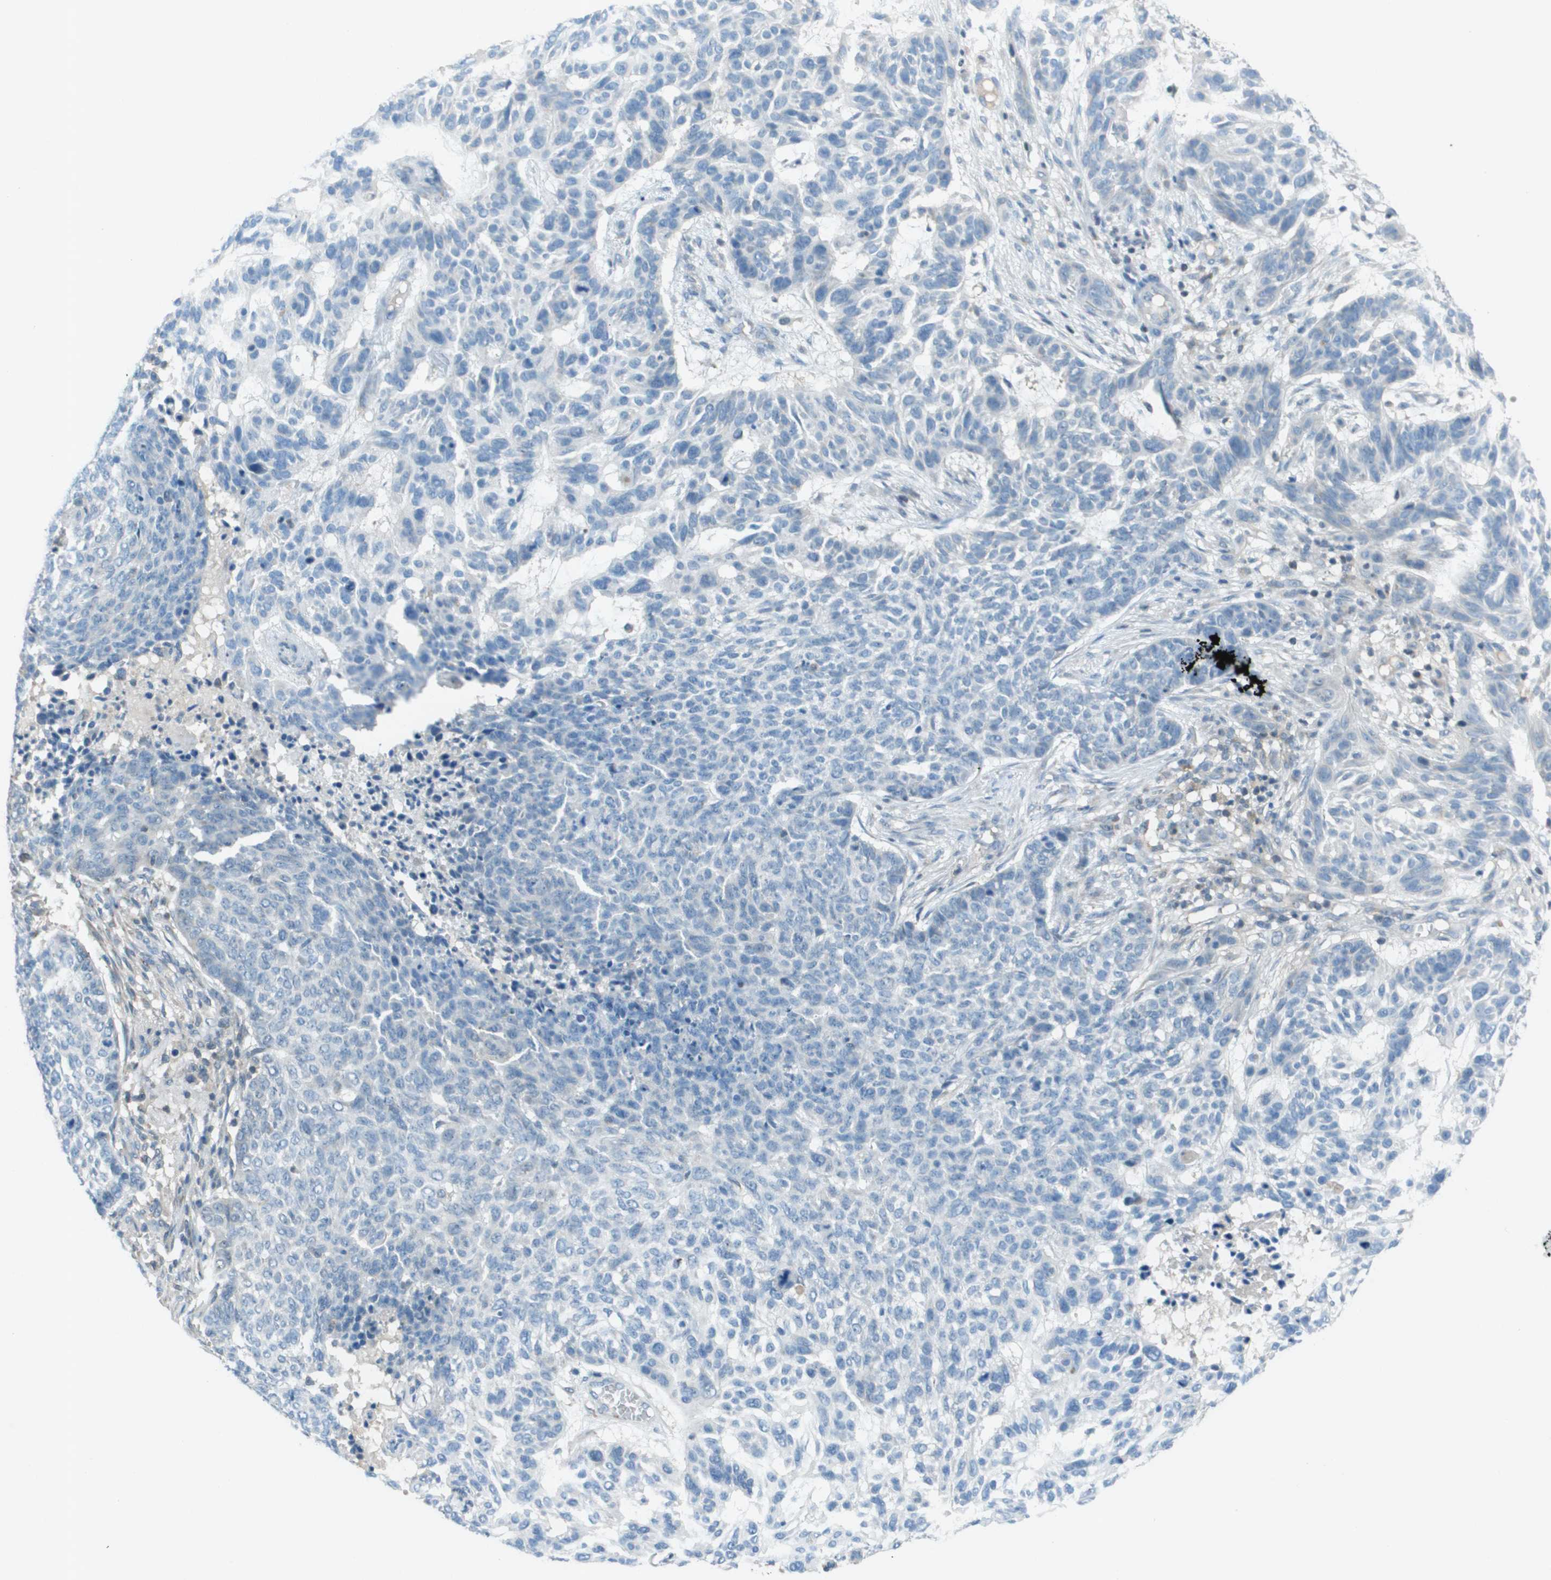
{"staining": {"intensity": "negative", "quantity": "none", "location": "none"}, "tissue": "skin cancer", "cell_type": "Tumor cells", "image_type": "cancer", "snomed": [{"axis": "morphology", "description": "Basal cell carcinoma"}, {"axis": "topography", "description": "Skin"}], "caption": "Tumor cells are negative for brown protein staining in basal cell carcinoma (skin).", "gene": "CAMK4", "patient": {"sex": "male", "age": 85}}